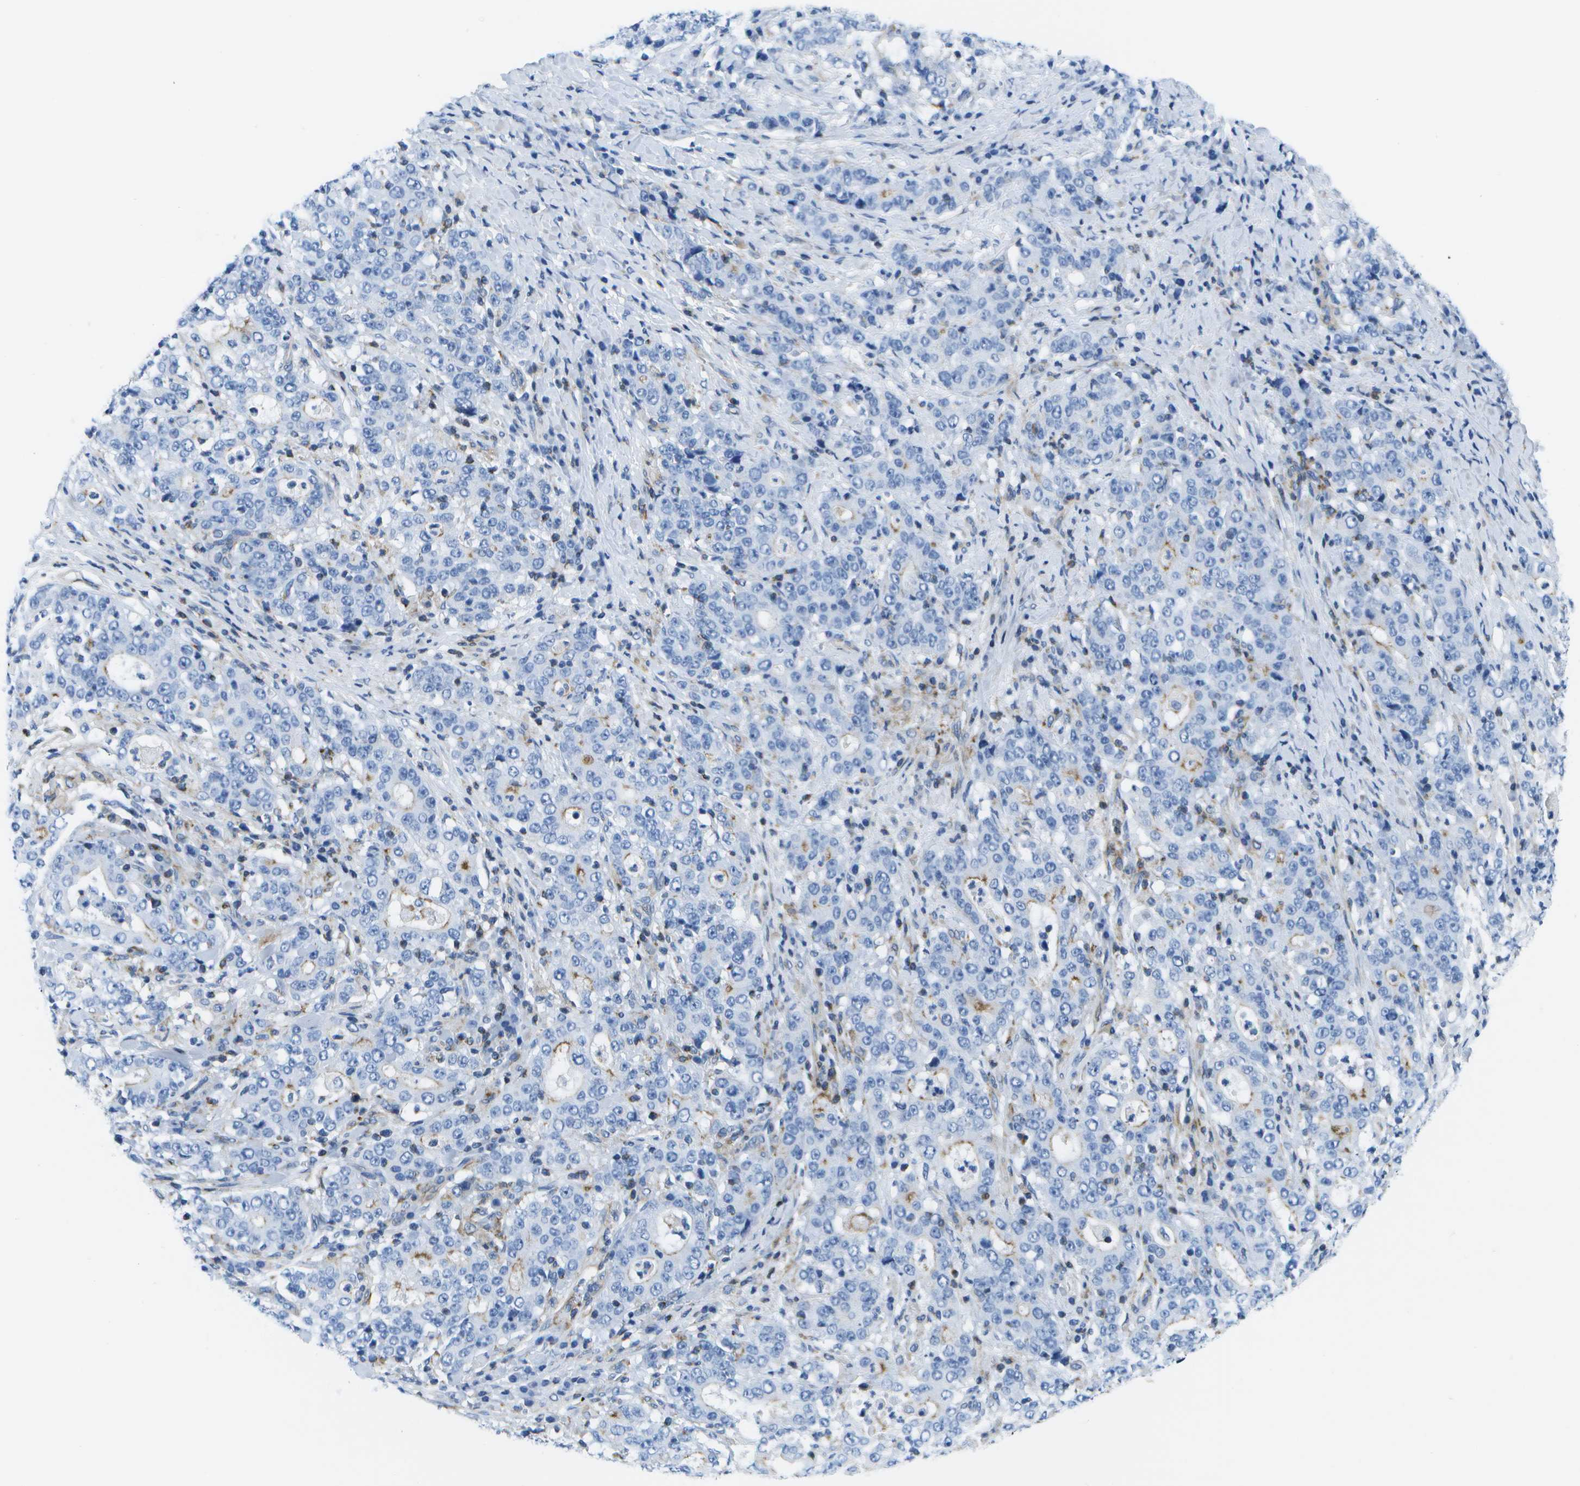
{"staining": {"intensity": "negative", "quantity": "none", "location": "none"}, "tissue": "stomach cancer", "cell_type": "Tumor cells", "image_type": "cancer", "snomed": [{"axis": "morphology", "description": "Normal tissue, NOS"}, {"axis": "morphology", "description": "Adenocarcinoma, NOS"}, {"axis": "topography", "description": "Stomach, upper"}, {"axis": "topography", "description": "Stomach"}], "caption": "Human stomach cancer (adenocarcinoma) stained for a protein using immunohistochemistry exhibits no positivity in tumor cells.", "gene": "ADGRG6", "patient": {"sex": "male", "age": 59}}